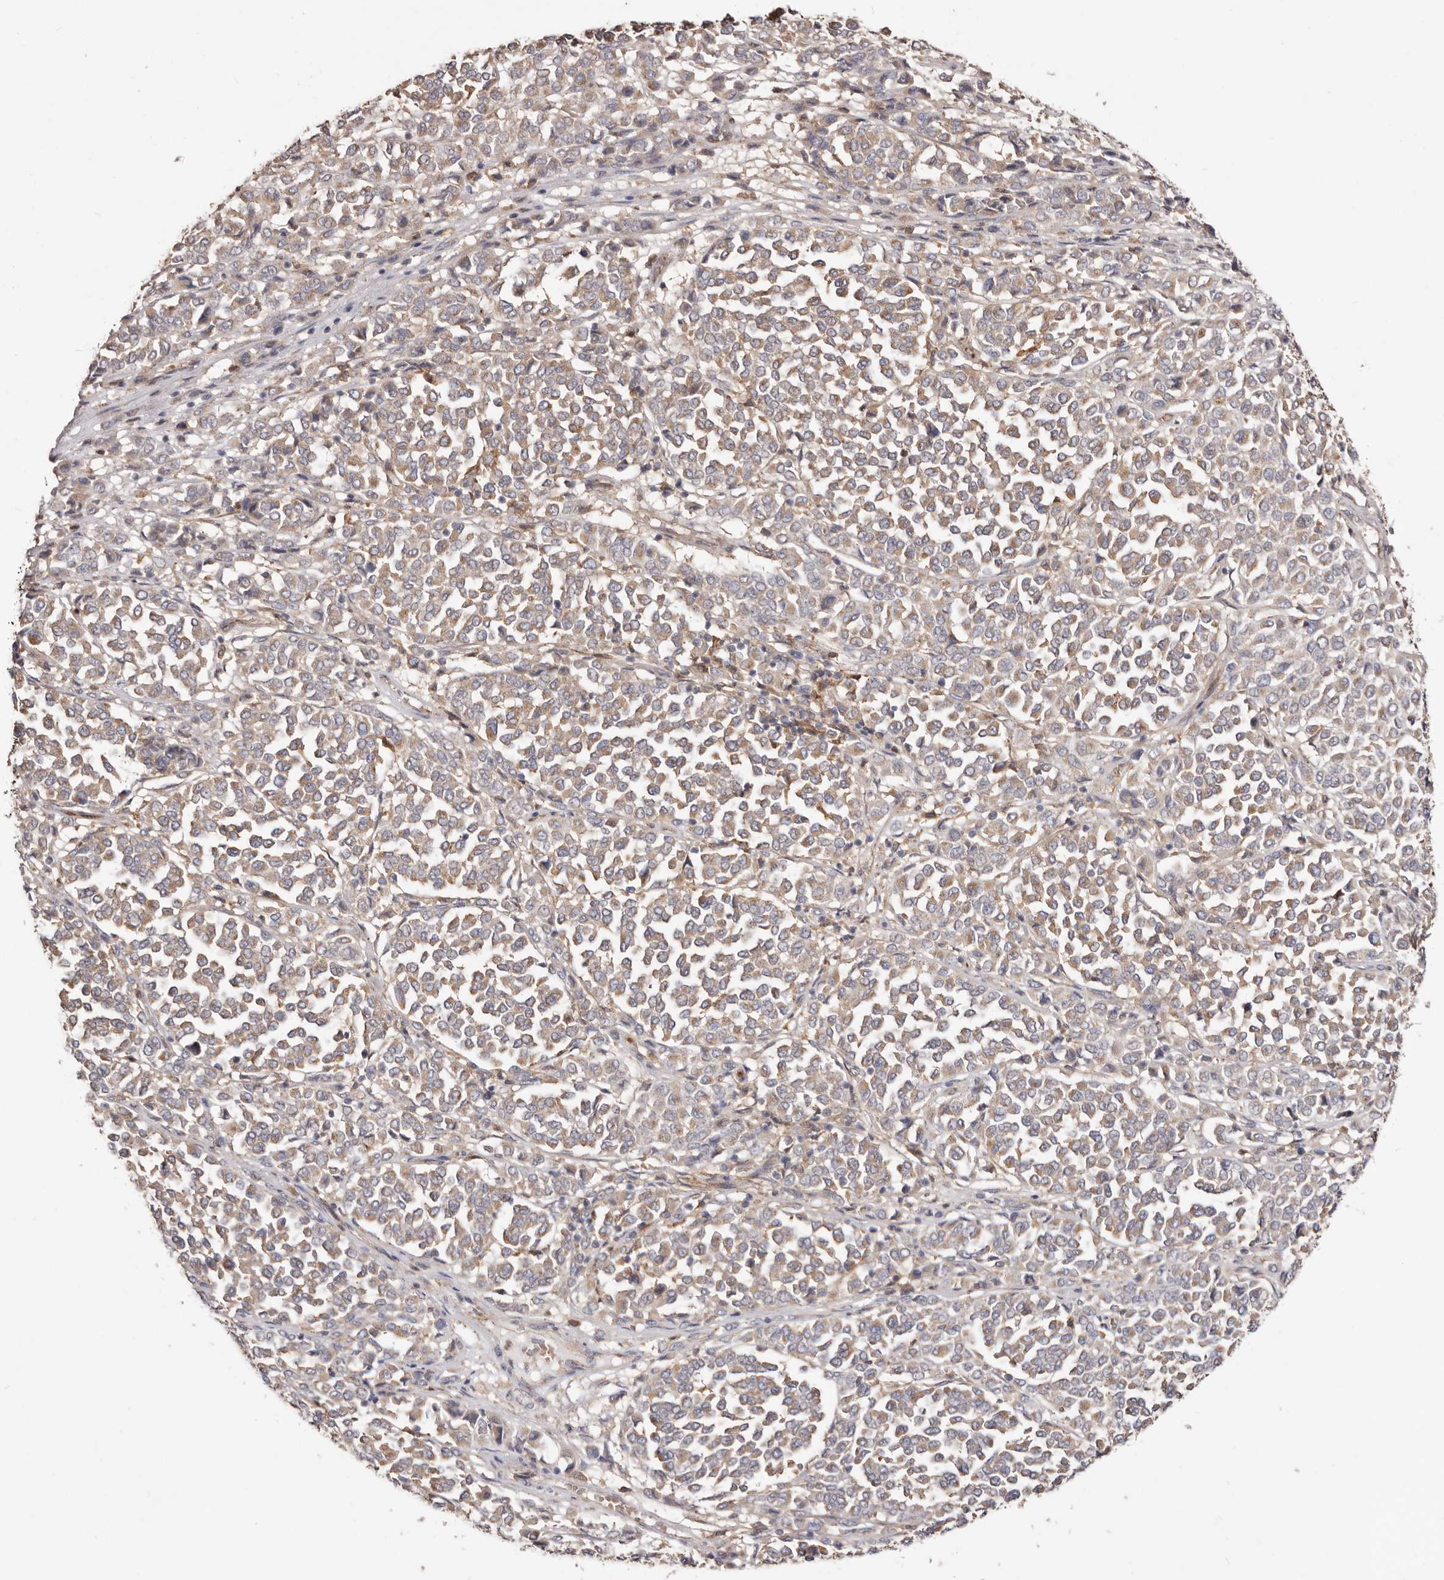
{"staining": {"intensity": "weak", "quantity": ">75%", "location": "cytoplasmic/membranous"}, "tissue": "melanoma", "cell_type": "Tumor cells", "image_type": "cancer", "snomed": [{"axis": "morphology", "description": "Malignant melanoma, Metastatic site"}, {"axis": "topography", "description": "Pancreas"}], "caption": "Malignant melanoma (metastatic site) stained with a protein marker demonstrates weak staining in tumor cells.", "gene": "LRRC25", "patient": {"sex": "female", "age": 30}}